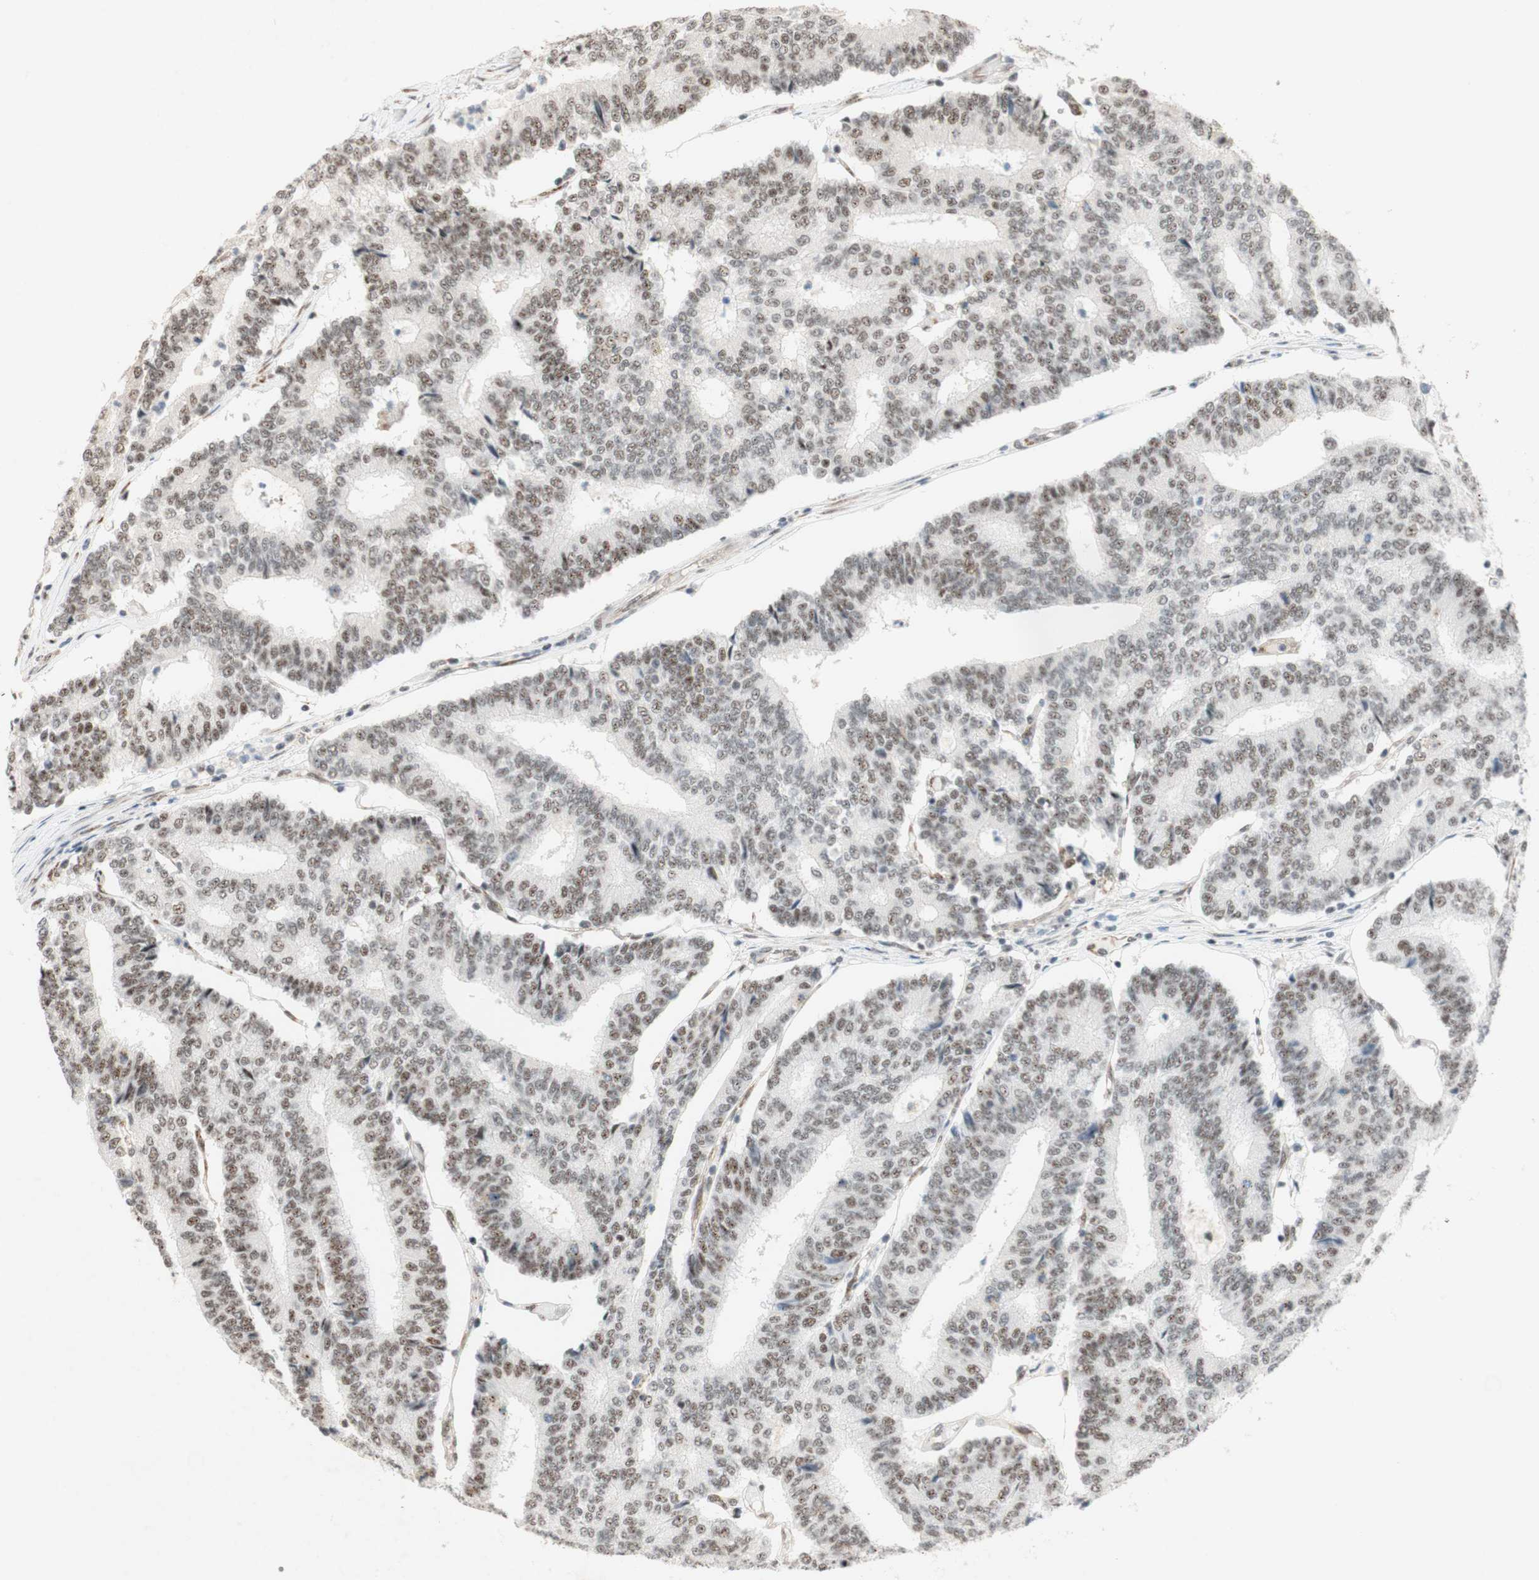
{"staining": {"intensity": "weak", "quantity": ">75%", "location": "nuclear"}, "tissue": "prostate cancer", "cell_type": "Tumor cells", "image_type": "cancer", "snomed": [{"axis": "morphology", "description": "Normal tissue, NOS"}, {"axis": "morphology", "description": "Adenocarcinoma, High grade"}, {"axis": "topography", "description": "Prostate"}, {"axis": "topography", "description": "Seminal veicle"}], "caption": "Tumor cells demonstrate low levels of weak nuclear positivity in about >75% of cells in human prostate cancer (adenocarcinoma (high-grade)).", "gene": "SAP18", "patient": {"sex": "male", "age": 55}}